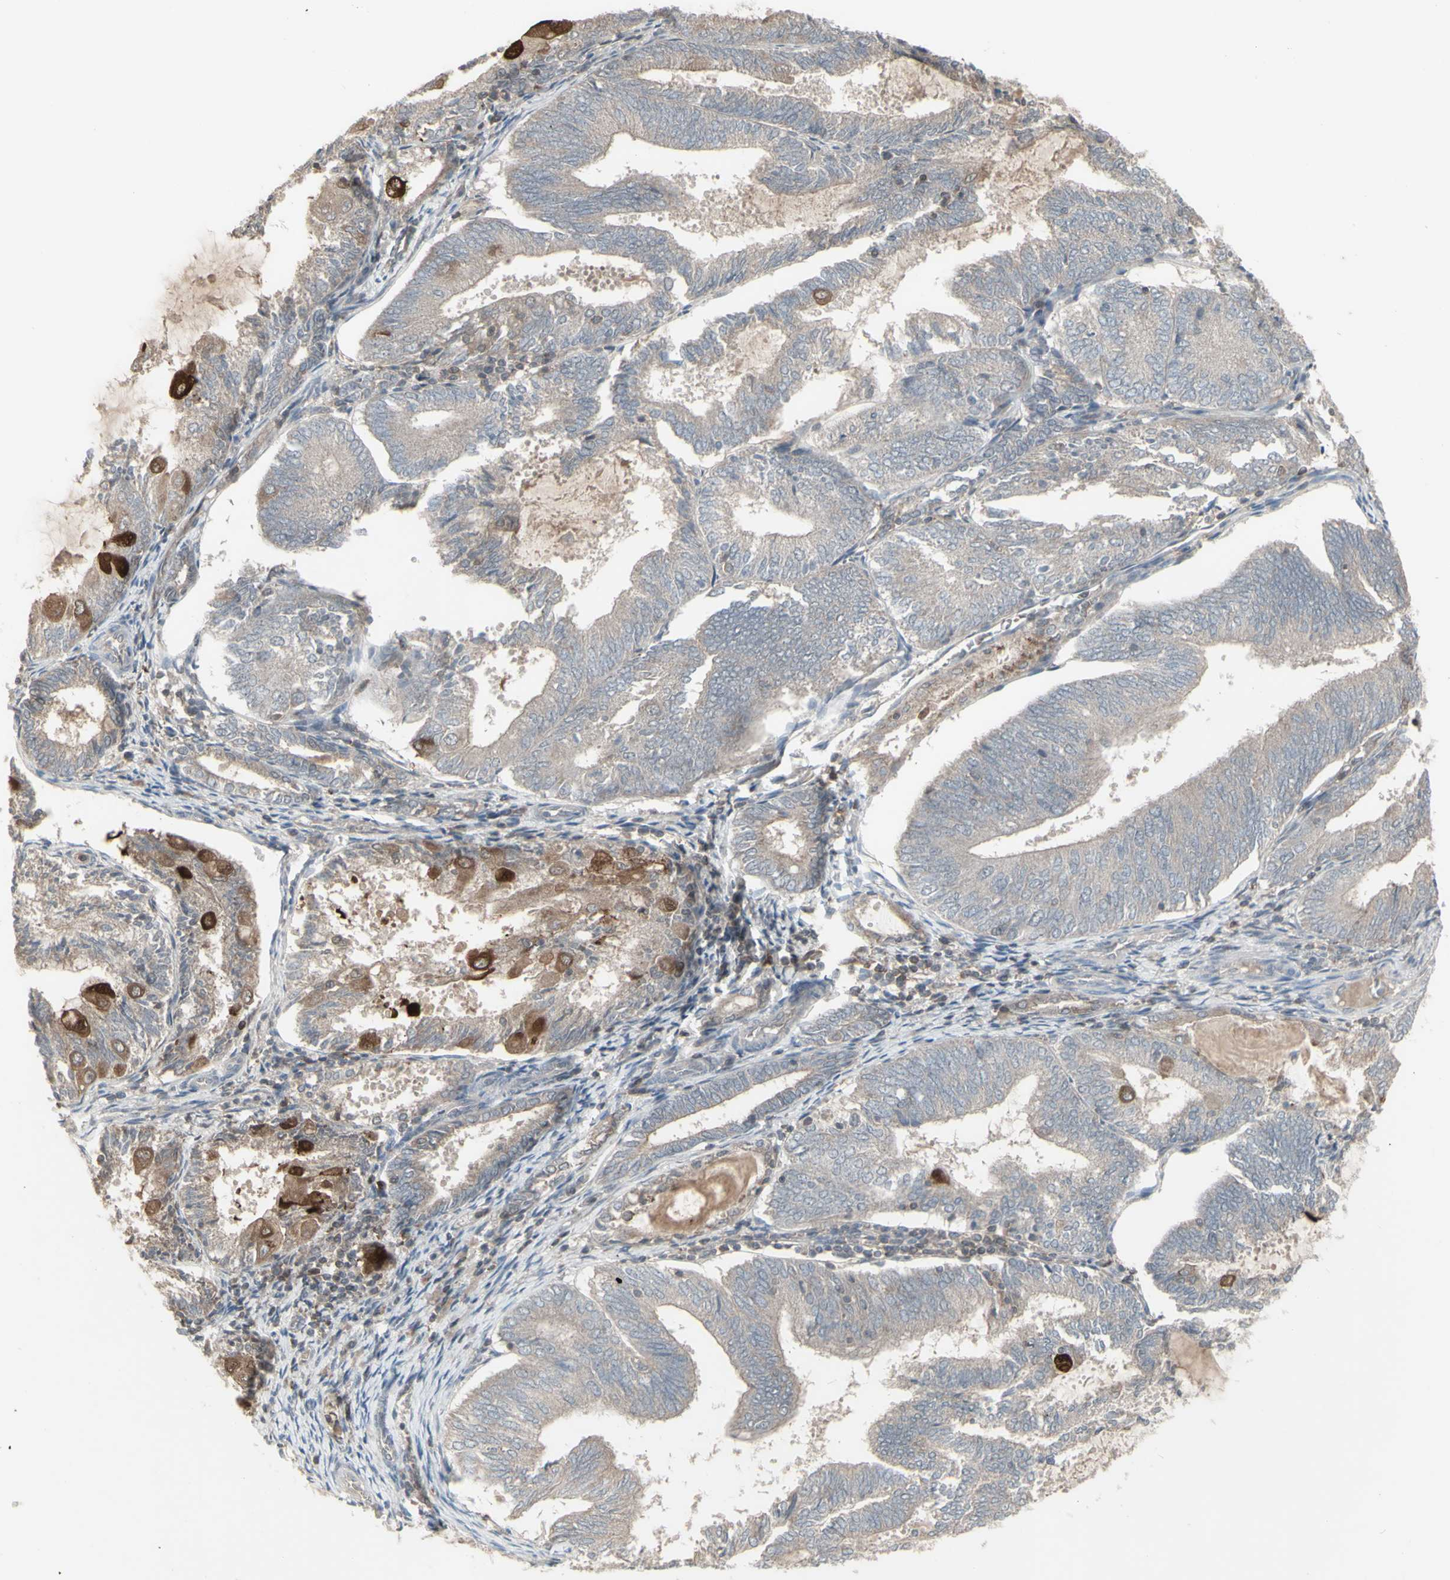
{"staining": {"intensity": "strong", "quantity": "<25%", "location": "cytoplasmic/membranous"}, "tissue": "endometrial cancer", "cell_type": "Tumor cells", "image_type": "cancer", "snomed": [{"axis": "morphology", "description": "Adenocarcinoma, NOS"}, {"axis": "topography", "description": "Endometrium"}], "caption": "Strong cytoplasmic/membranous protein positivity is appreciated in approximately <25% of tumor cells in endometrial adenocarcinoma.", "gene": "CSK", "patient": {"sex": "female", "age": 81}}